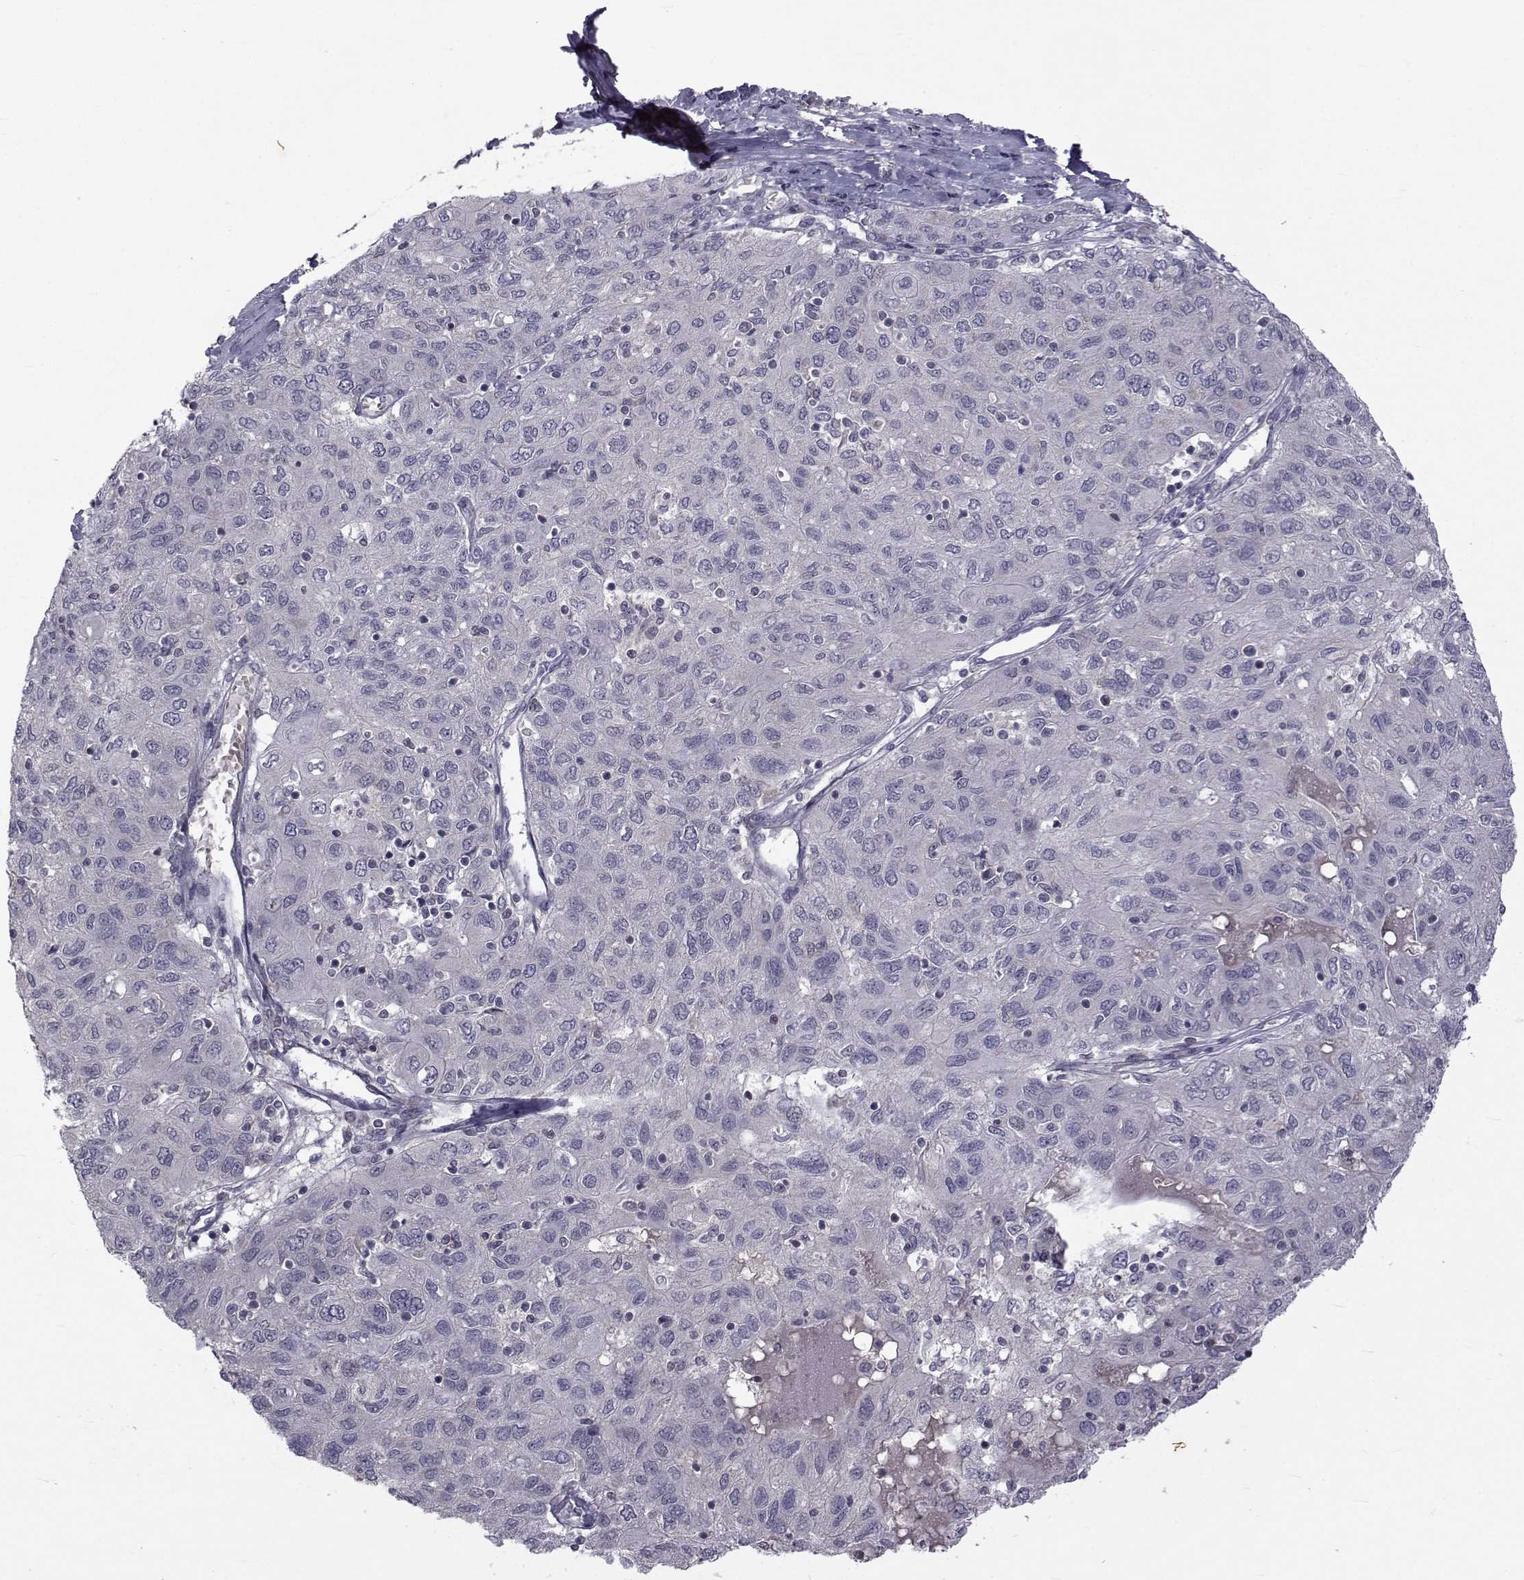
{"staining": {"intensity": "negative", "quantity": "none", "location": "none"}, "tissue": "ovarian cancer", "cell_type": "Tumor cells", "image_type": "cancer", "snomed": [{"axis": "morphology", "description": "Carcinoma, endometroid"}, {"axis": "topography", "description": "Ovary"}], "caption": "High power microscopy image of an immunohistochemistry micrograph of ovarian cancer (endometroid carcinoma), revealing no significant expression in tumor cells.", "gene": "FDXR", "patient": {"sex": "female", "age": 50}}